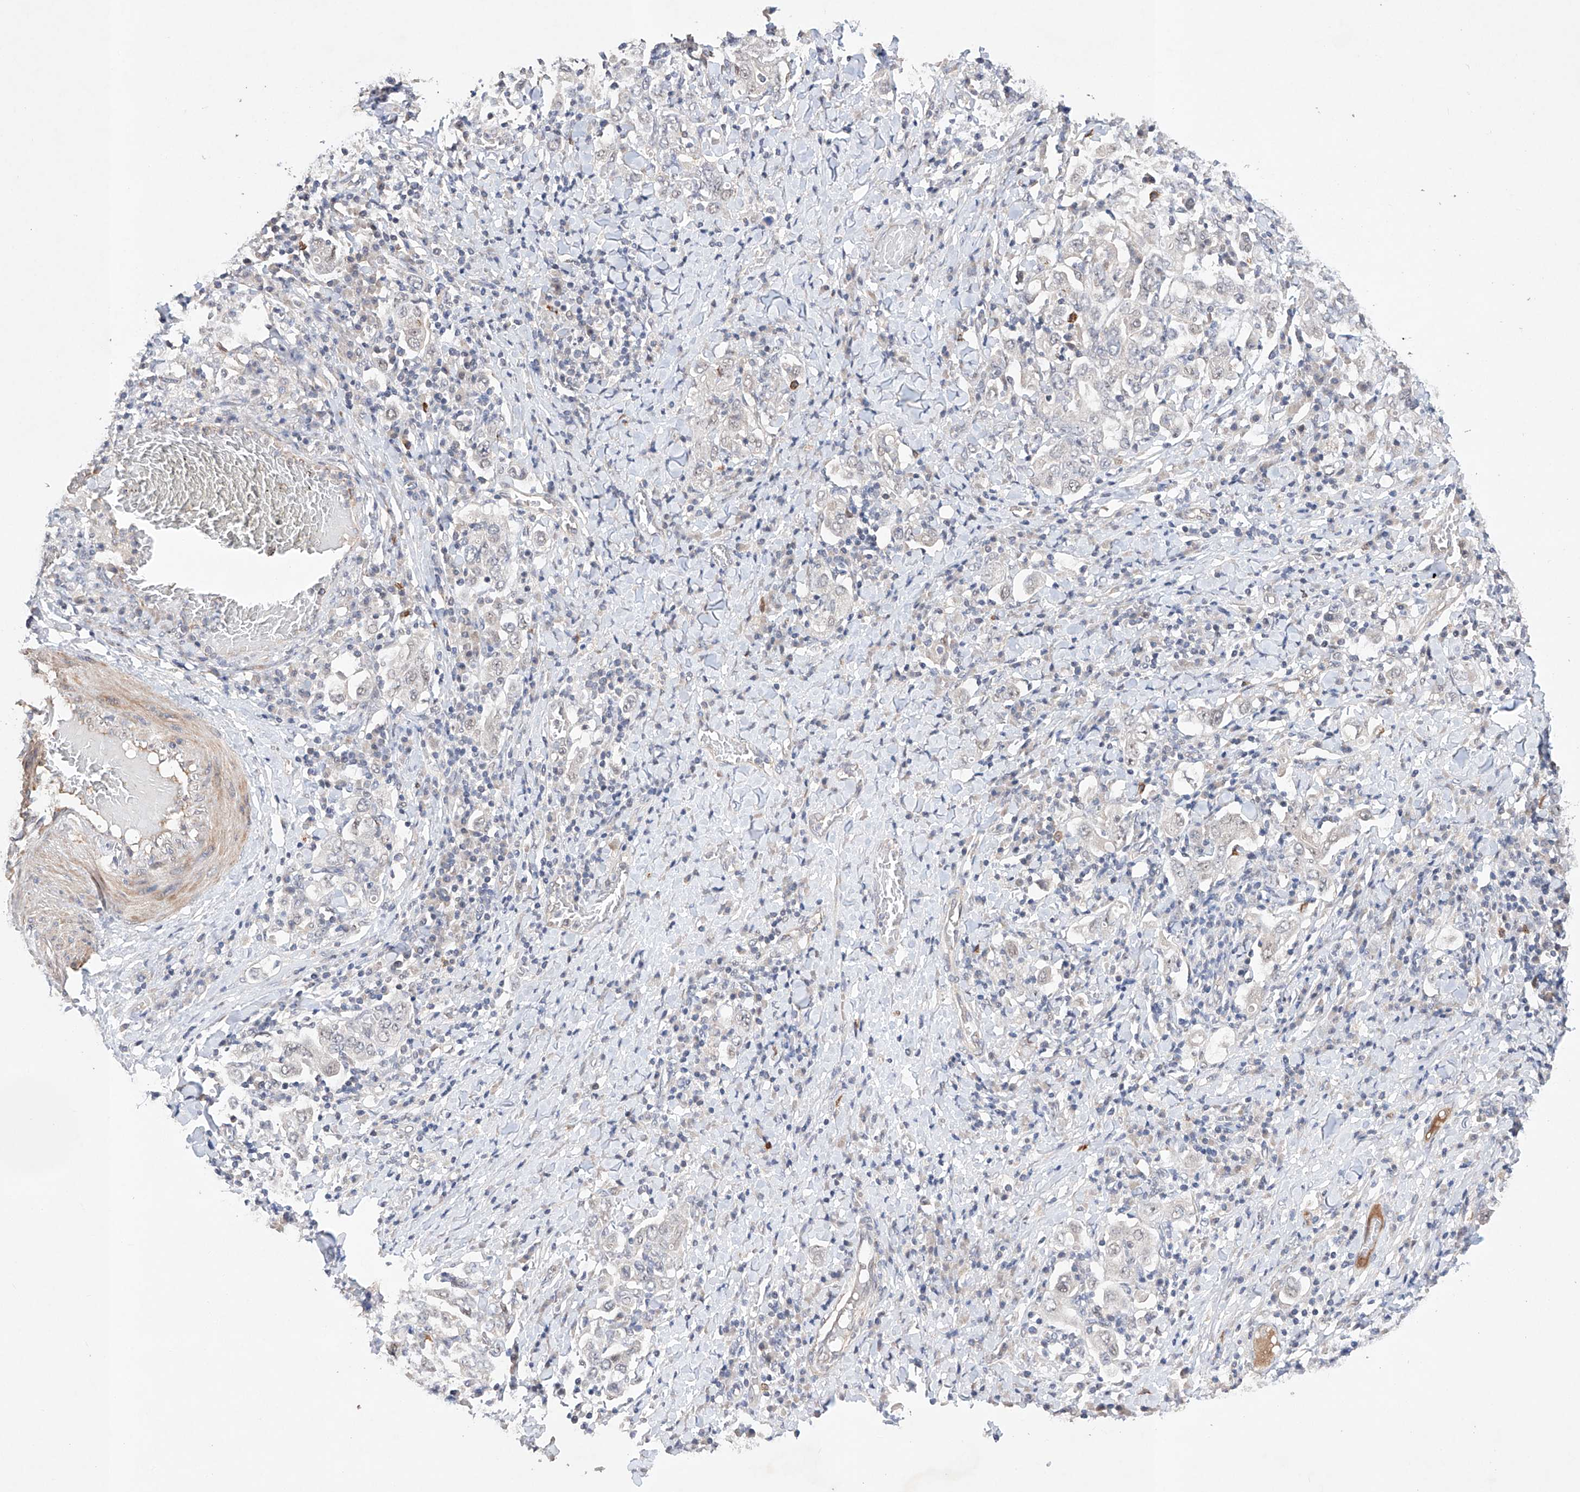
{"staining": {"intensity": "negative", "quantity": "none", "location": "none"}, "tissue": "stomach cancer", "cell_type": "Tumor cells", "image_type": "cancer", "snomed": [{"axis": "morphology", "description": "Adenocarcinoma, NOS"}, {"axis": "topography", "description": "Stomach, upper"}], "caption": "A micrograph of stomach cancer (adenocarcinoma) stained for a protein exhibits no brown staining in tumor cells.", "gene": "AFG1L", "patient": {"sex": "male", "age": 62}}